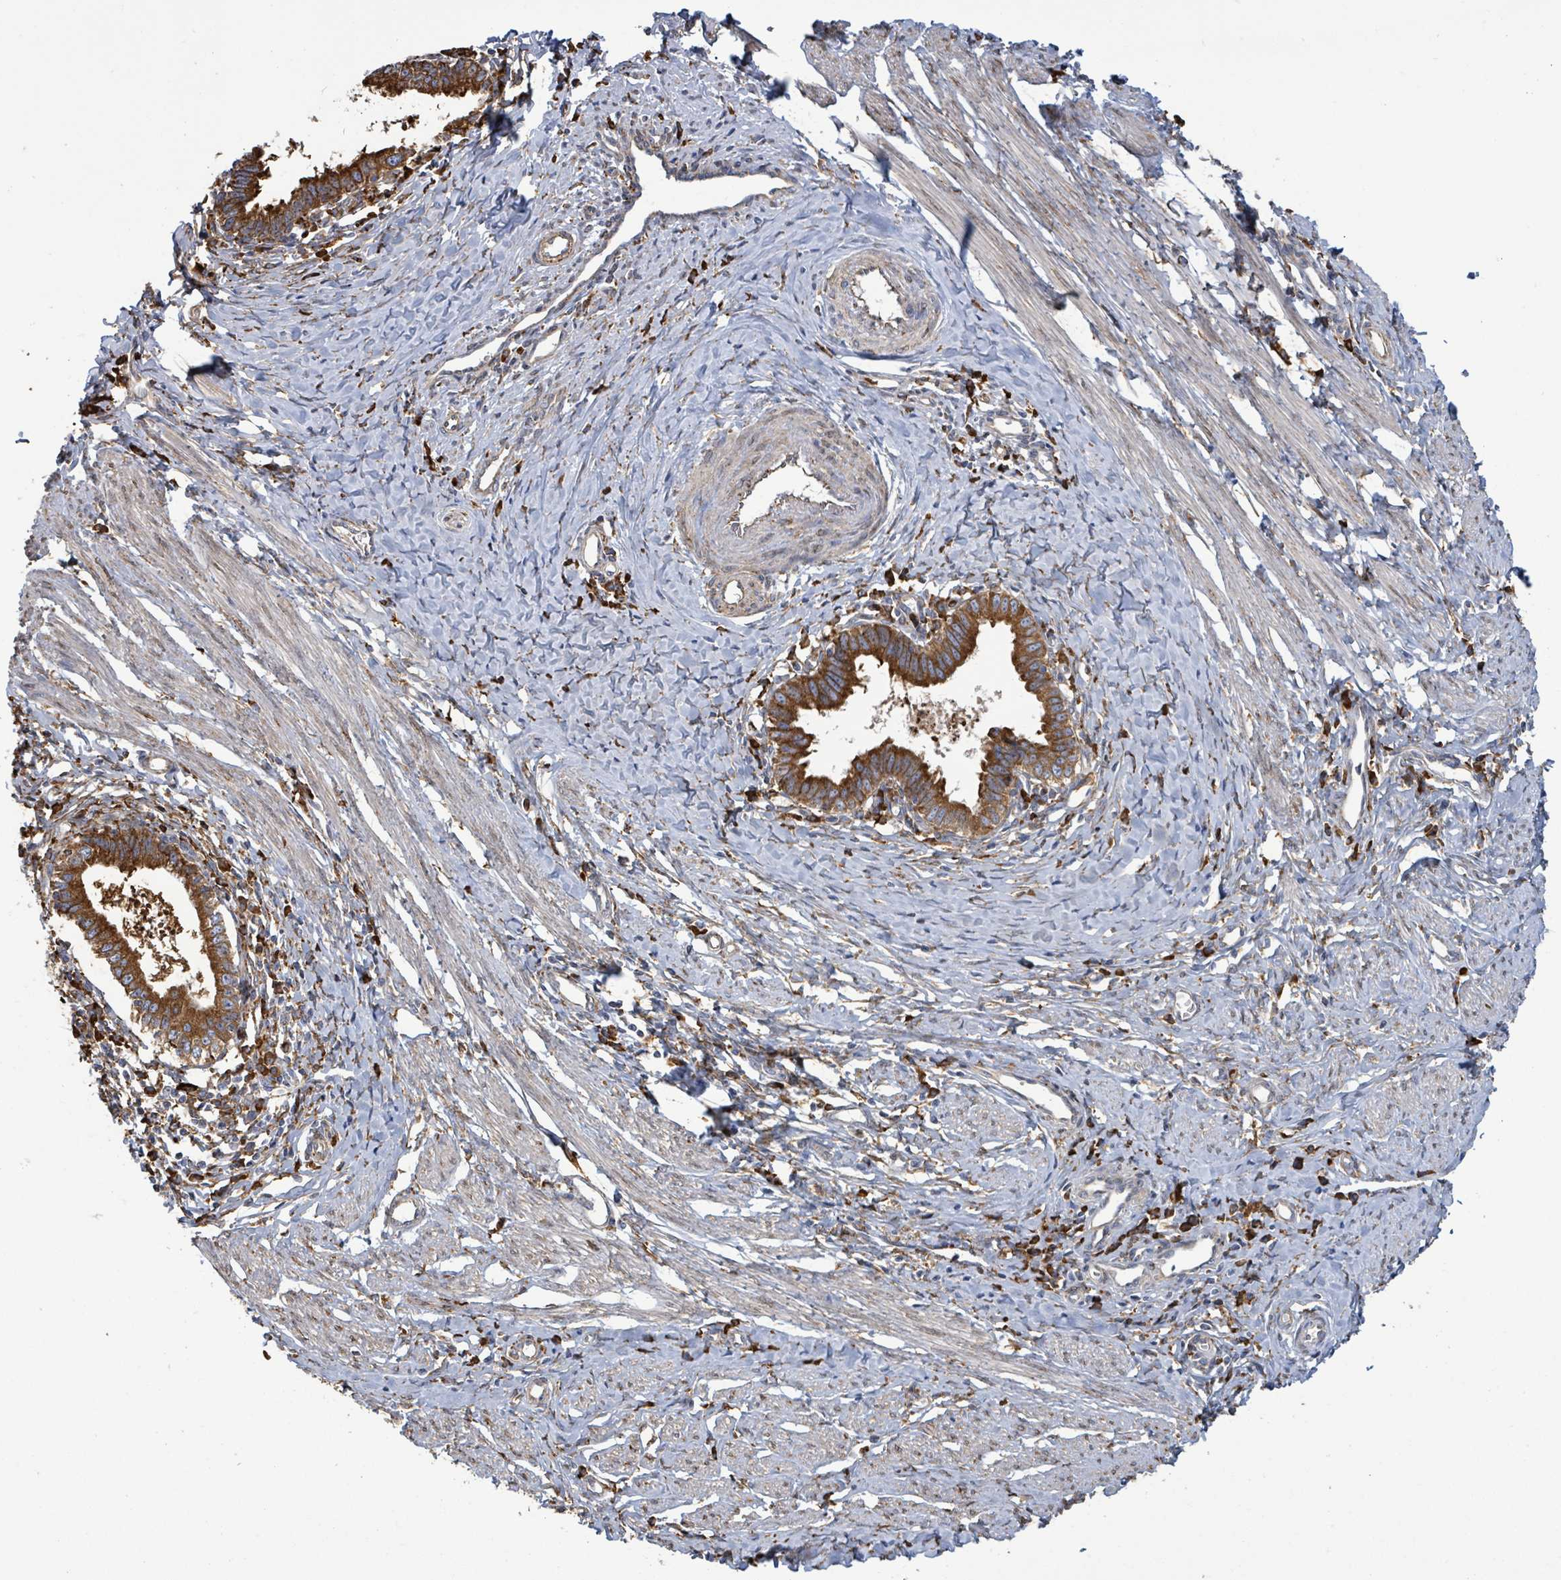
{"staining": {"intensity": "strong", "quantity": ">75%", "location": "cytoplasmic/membranous"}, "tissue": "cervical cancer", "cell_type": "Tumor cells", "image_type": "cancer", "snomed": [{"axis": "morphology", "description": "Adenocarcinoma, NOS"}, {"axis": "topography", "description": "Cervix"}], "caption": "Protein staining of cervical adenocarcinoma tissue demonstrates strong cytoplasmic/membranous positivity in about >75% of tumor cells.", "gene": "RFPL4A", "patient": {"sex": "female", "age": 36}}